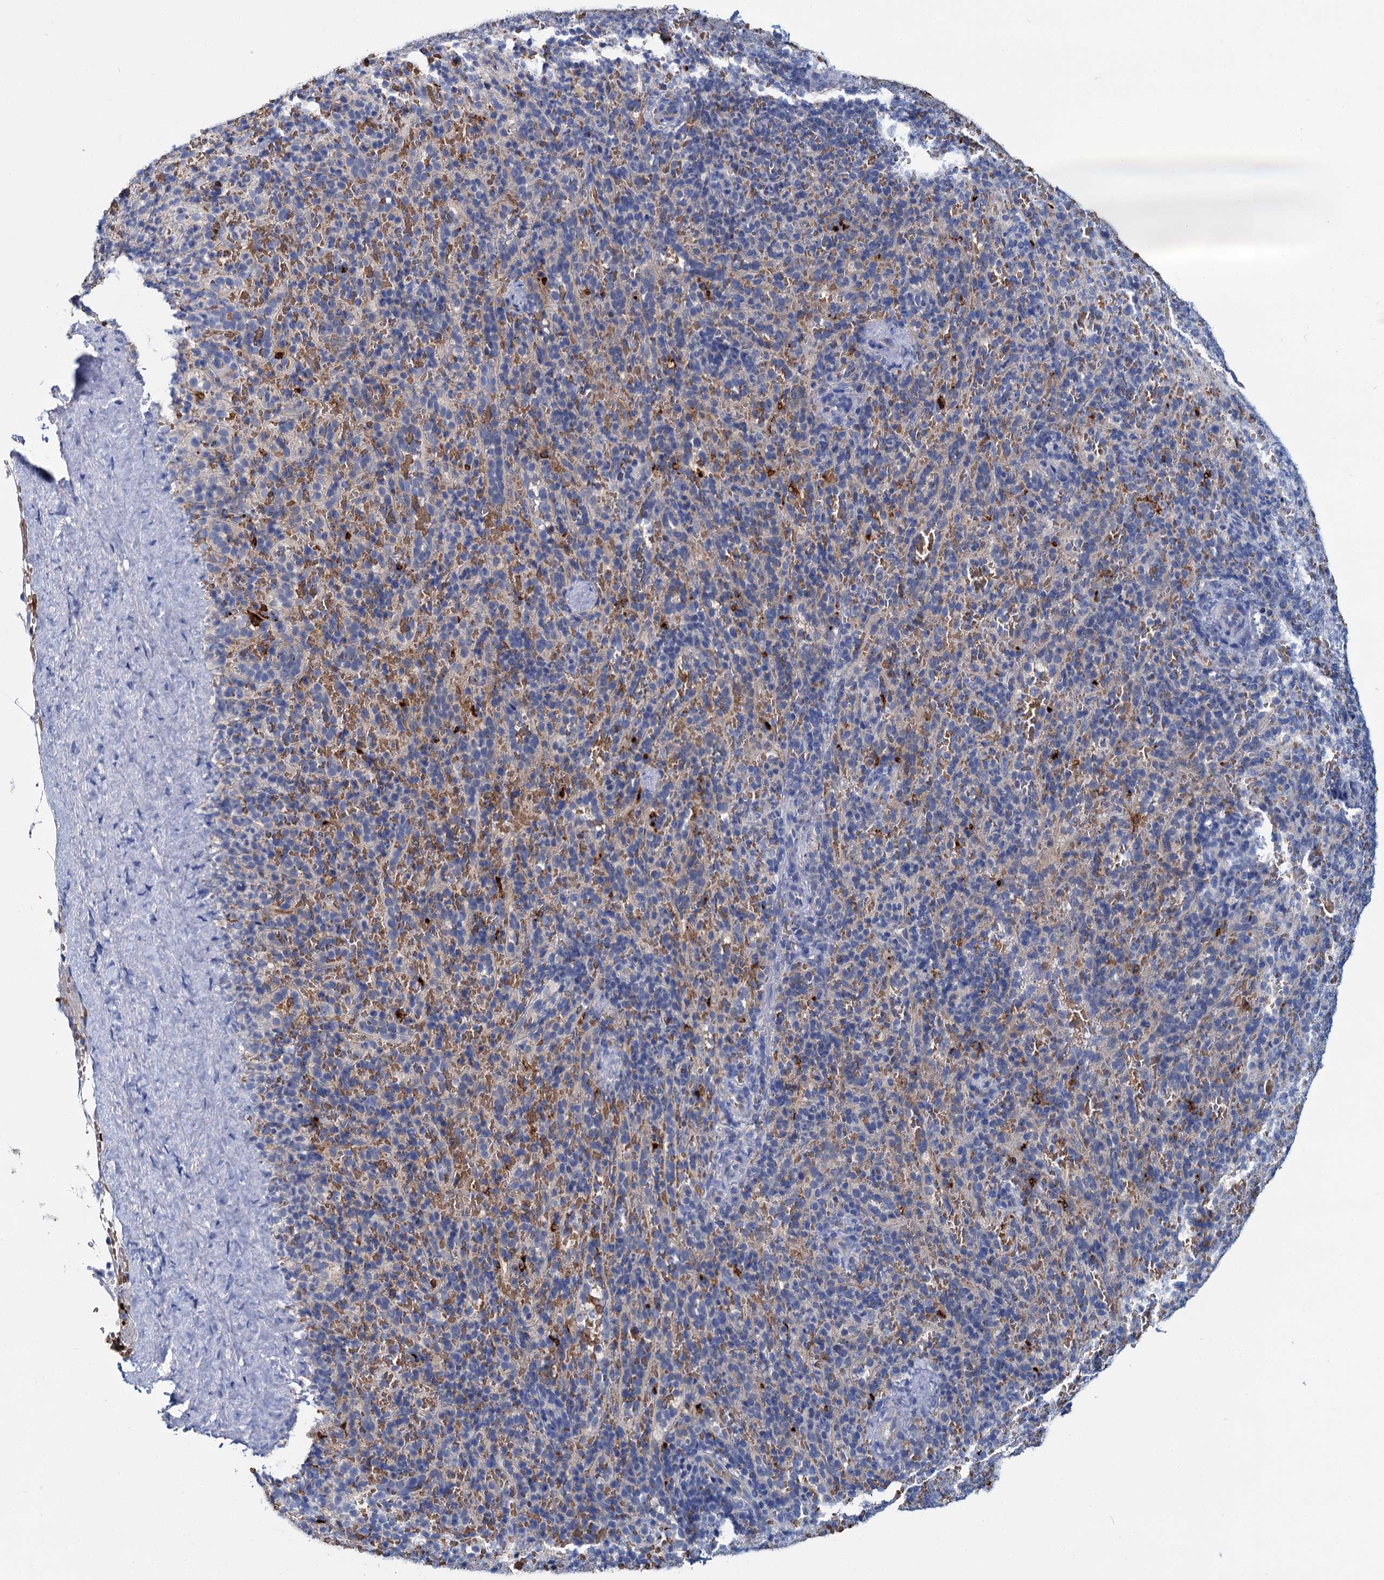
{"staining": {"intensity": "strong", "quantity": "<25%", "location": "cytoplasmic/membranous"}, "tissue": "spleen", "cell_type": "Cells in red pulp", "image_type": "normal", "snomed": [{"axis": "morphology", "description": "Normal tissue, NOS"}, {"axis": "topography", "description": "Spleen"}], "caption": "The immunohistochemical stain highlights strong cytoplasmic/membranous expression in cells in red pulp of normal spleen. (Stains: DAB (3,3'-diaminobenzidine) in brown, nuclei in blue, Microscopy: brightfield microscopy at high magnification).", "gene": "ATG2A", "patient": {"sex": "female", "age": 21}}